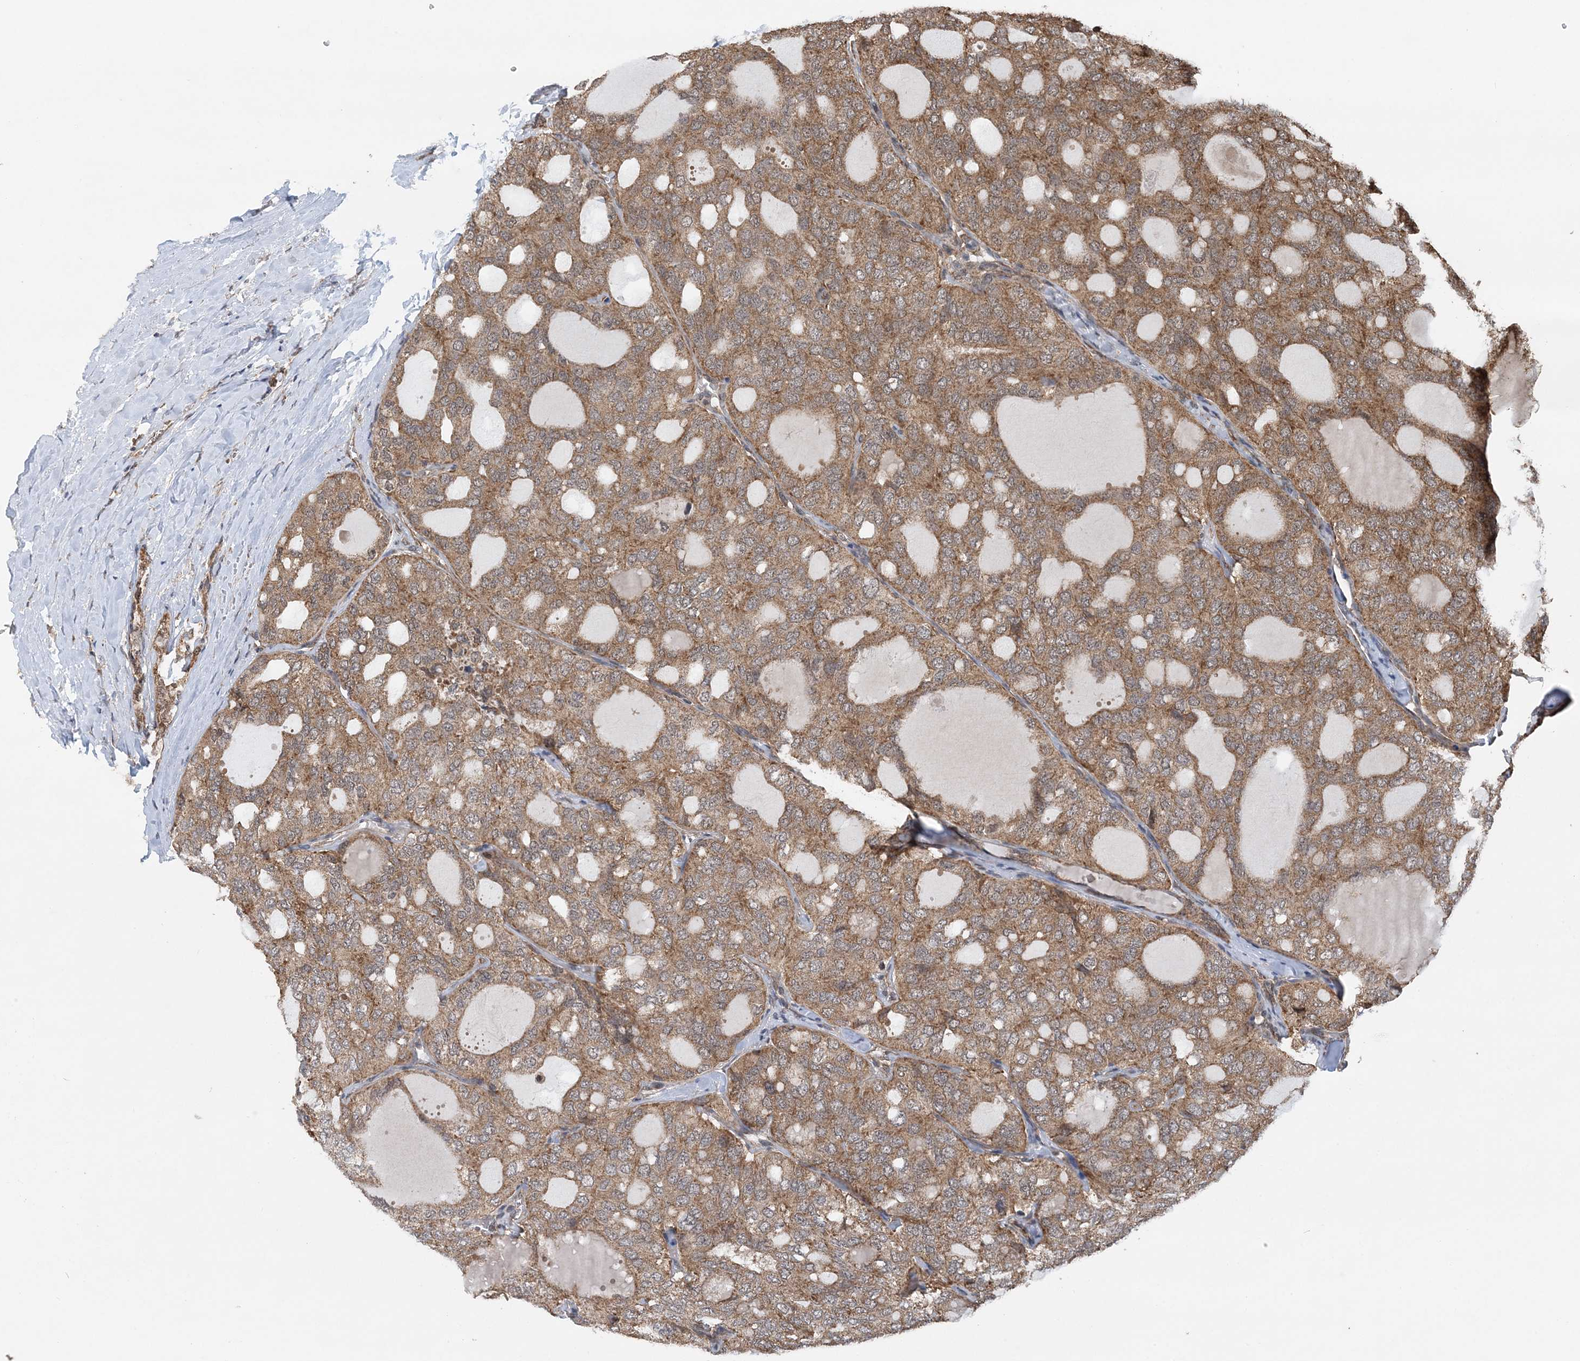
{"staining": {"intensity": "moderate", "quantity": ">75%", "location": "cytoplasmic/membranous"}, "tissue": "thyroid cancer", "cell_type": "Tumor cells", "image_type": "cancer", "snomed": [{"axis": "morphology", "description": "Follicular adenoma carcinoma, NOS"}, {"axis": "topography", "description": "Thyroid gland"}], "caption": "Moderate cytoplasmic/membranous expression for a protein is identified in about >75% of tumor cells of thyroid cancer using IHC.", "gene": "PCBP1", "patient": {"sex": "male", "age": 75}}